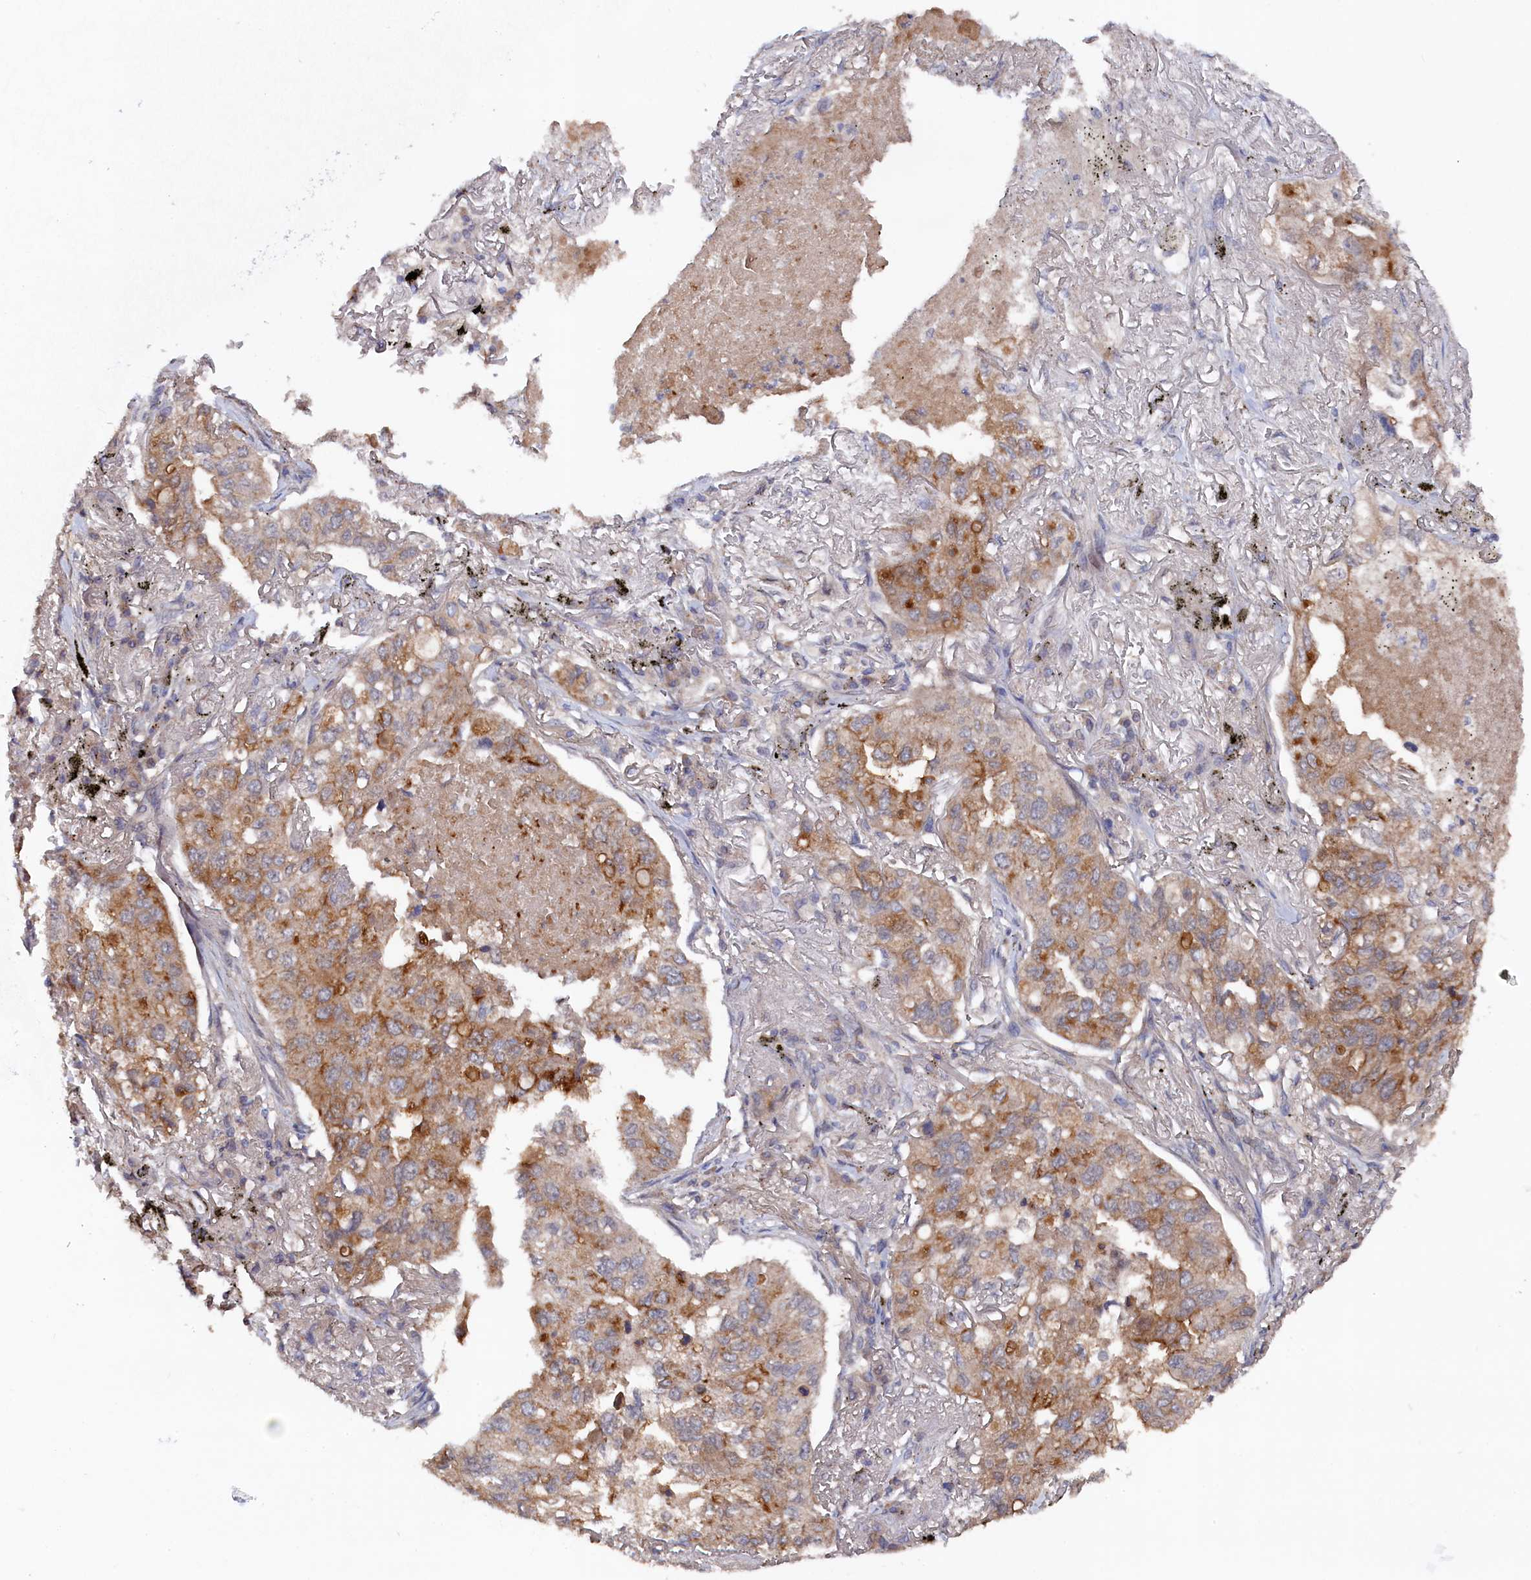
{"staining": {"intensity": "moderate", "quantity": ">75%", "location": "cytoplasmic/membranous"}, "tissue": "lung cancer", "cell_type": "Tumor cells", "image_type": "cancer", "snomed": [{"axis": "morphology", "description": "Adenocarcinoma, NOS"}, {"axis": "topography", "description": "Lung"}], "caption": "This photomicrograph exhibits lung cancer (adenocarcinoma) stained with immunohistochemistry to label a protein in brown. The cytoplasmic/membranous of tumor cells show moderate positivity for the protein. Nuclei are counter-stained blue.", "gene": "TMC5", "patient": {"sex": "male", "age": 65}}